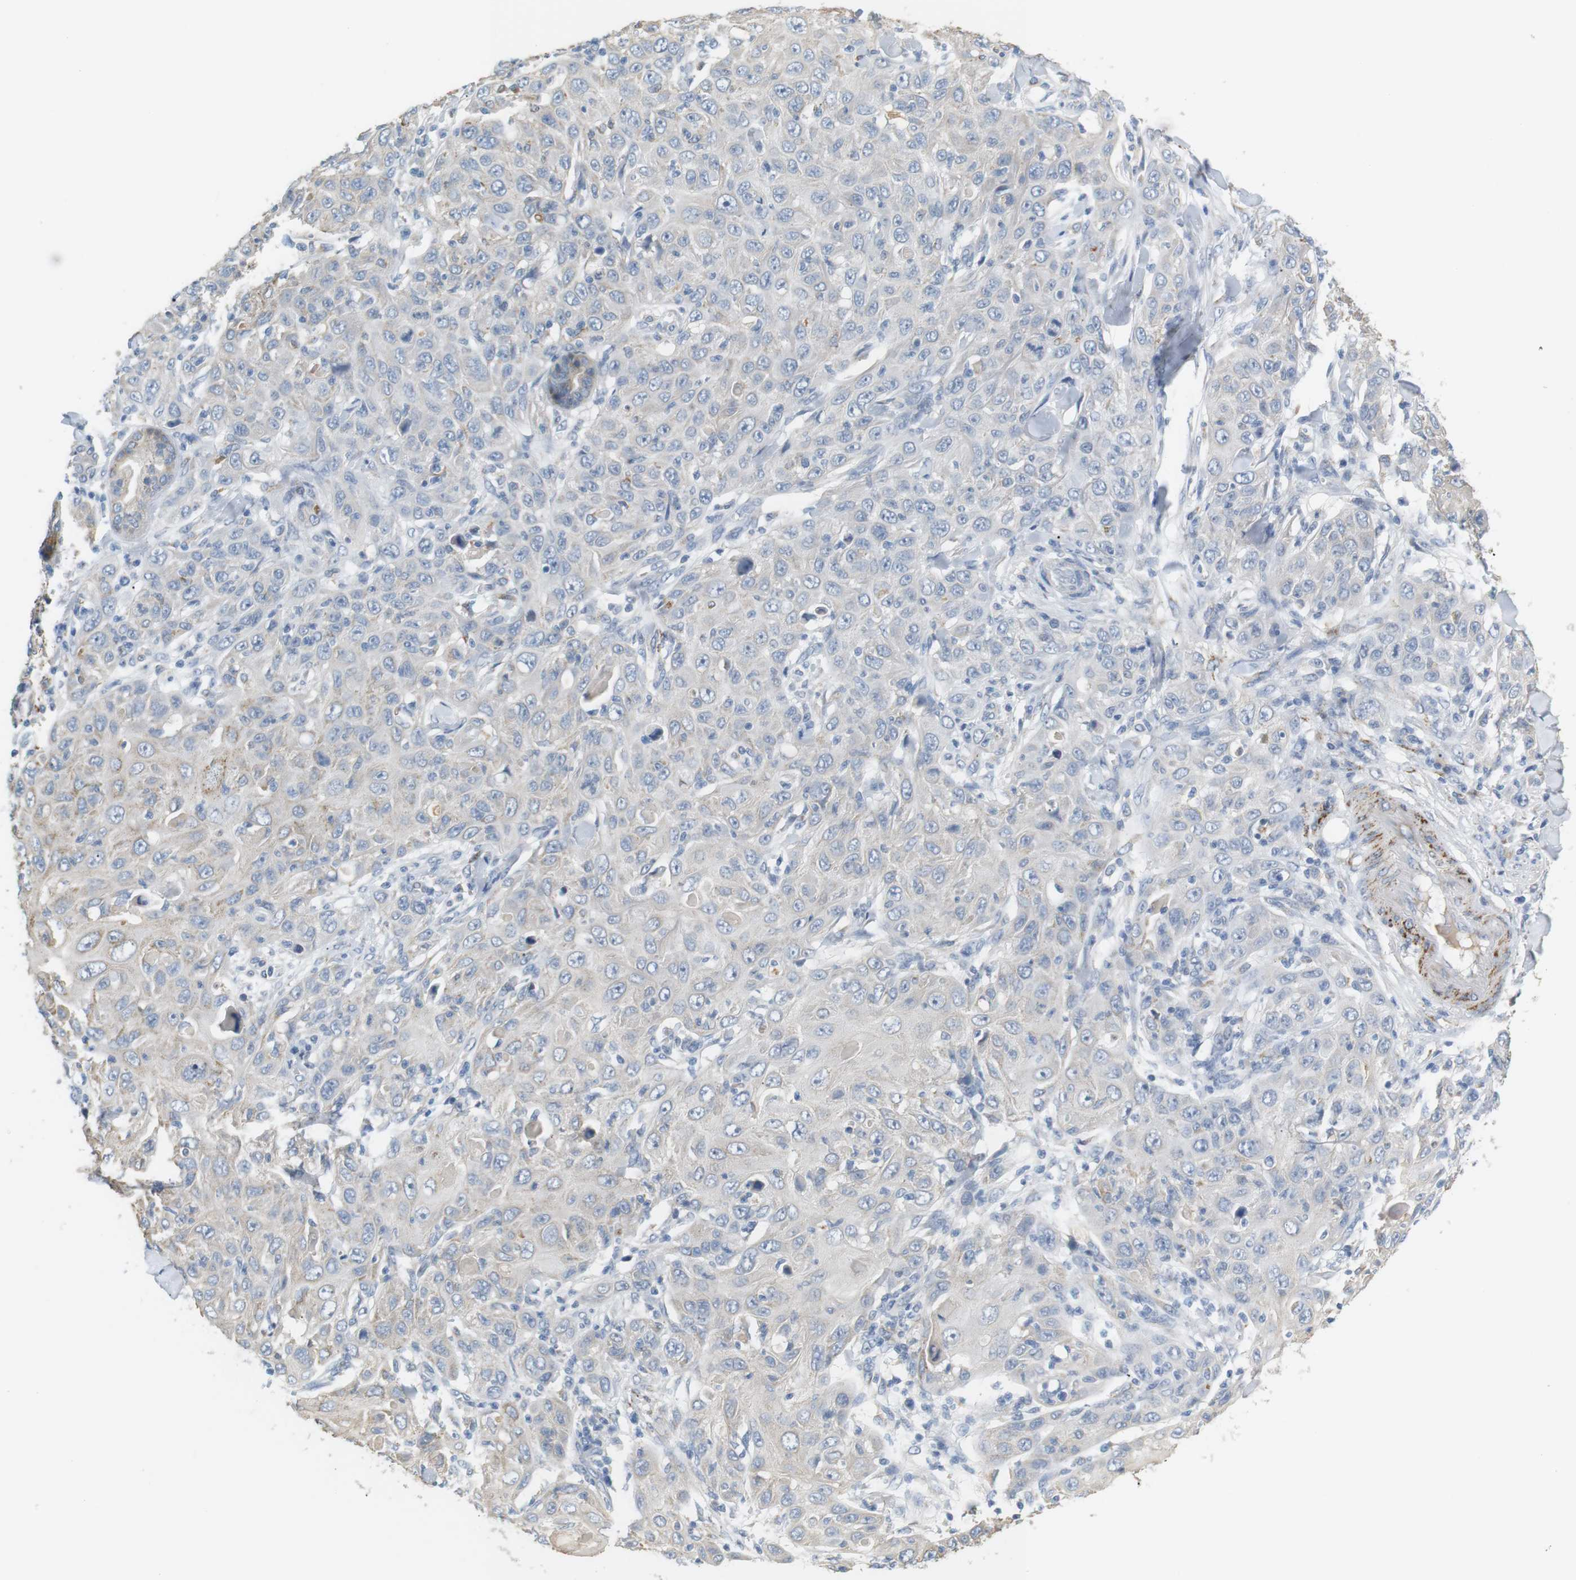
{"staining": {"intensity": "weak", "quantity": "<25%", "location": "cytoplasmic/membranous"}, "tissue": "skin cancer", "cell_type": "Tumor cells", "image_type": "cancer", "snomed": [{"axis": "morphology", "description": "Squamous cell carcinoma, NOS"}, {"axis": "topography", "description": "Skin"}], "caption": "Skin cancer (squamous cell carcinoma) stained for a protein using immunohistochemistry (IHC) demonstrates no positivity tumor cells.", "gene": "CD300E", "patient": {"sex": "female", "age": 88}}